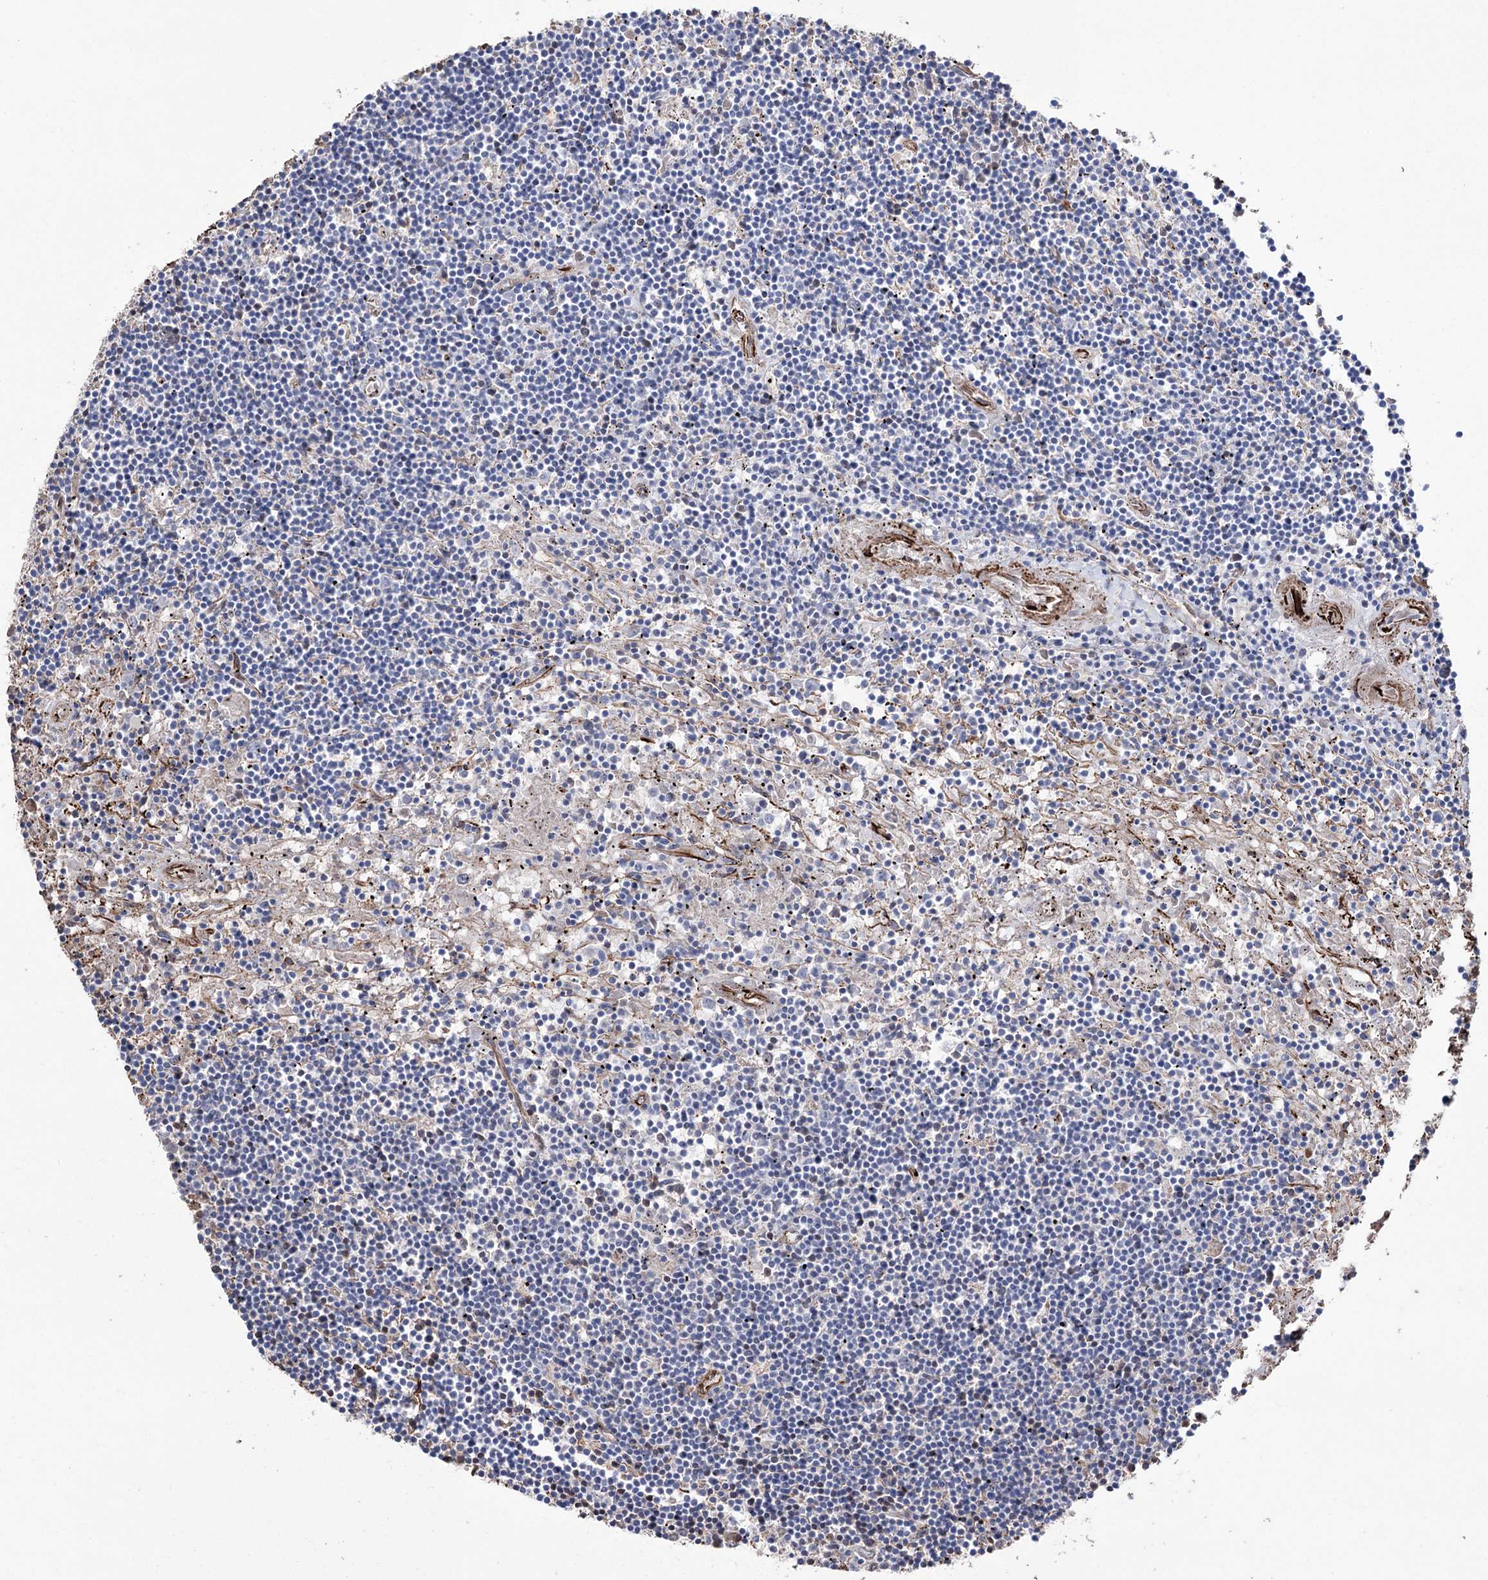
{"staining": {"intensity": "negative", "quantity": "none", "location": "none"}, "tissue": "lymphoma", "cell_type": "Tumor cells", "image_type": "cancer", "snomed": [{"axis": "morphology", "description": "Malignant lymphoma, non-Hodgkin's type, Low grade"}, {"axis": "topography", "description": "Spleen"}], "caption": "Immunohistochemical staining of human low-grade malignant lymphoma, non-Hodgkin's type reveals no significant expression in tumor cells.", "gene": "ARHGAP20", "patient": {"sex": "male", "age": 76}}